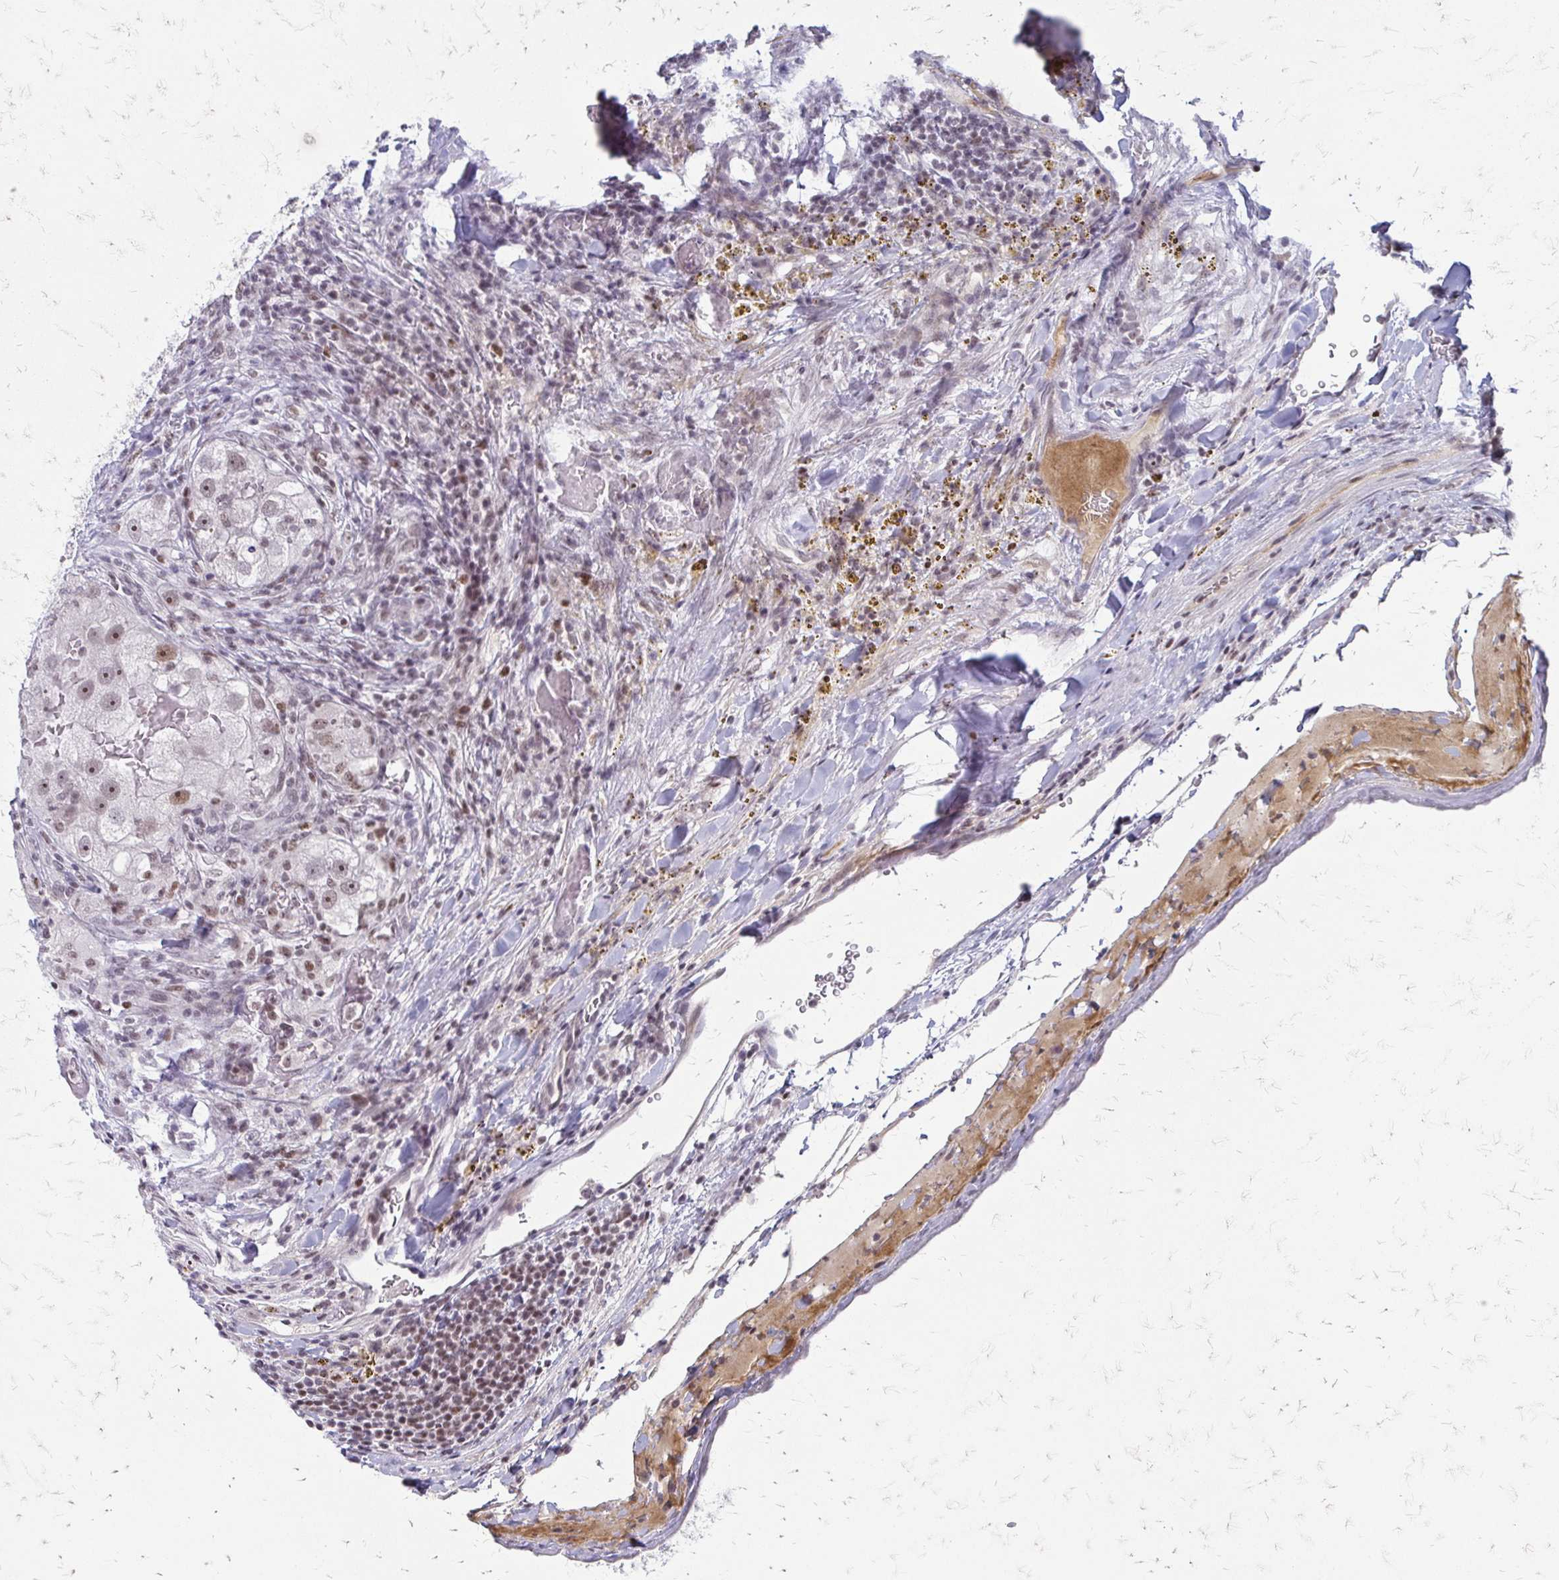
{"staining": {"intensity": "weak", "quantity": ">75%", "location": "nuclear"}, "tissue": "renal cancer", "cell_type": "Tumor cells", "image_type": "cancer", "snomed": [{"axis": "morphology", "description": "Adenocarcinoma, NOS"}, {"axis": "topography", "description": "Kidney"}], "caption": "Human renal adenocarcinoma stained with a protein marker reveals weak staining in tumor cells.", "gene": "EED", "patient": {"sex": "male", "age": 63}}